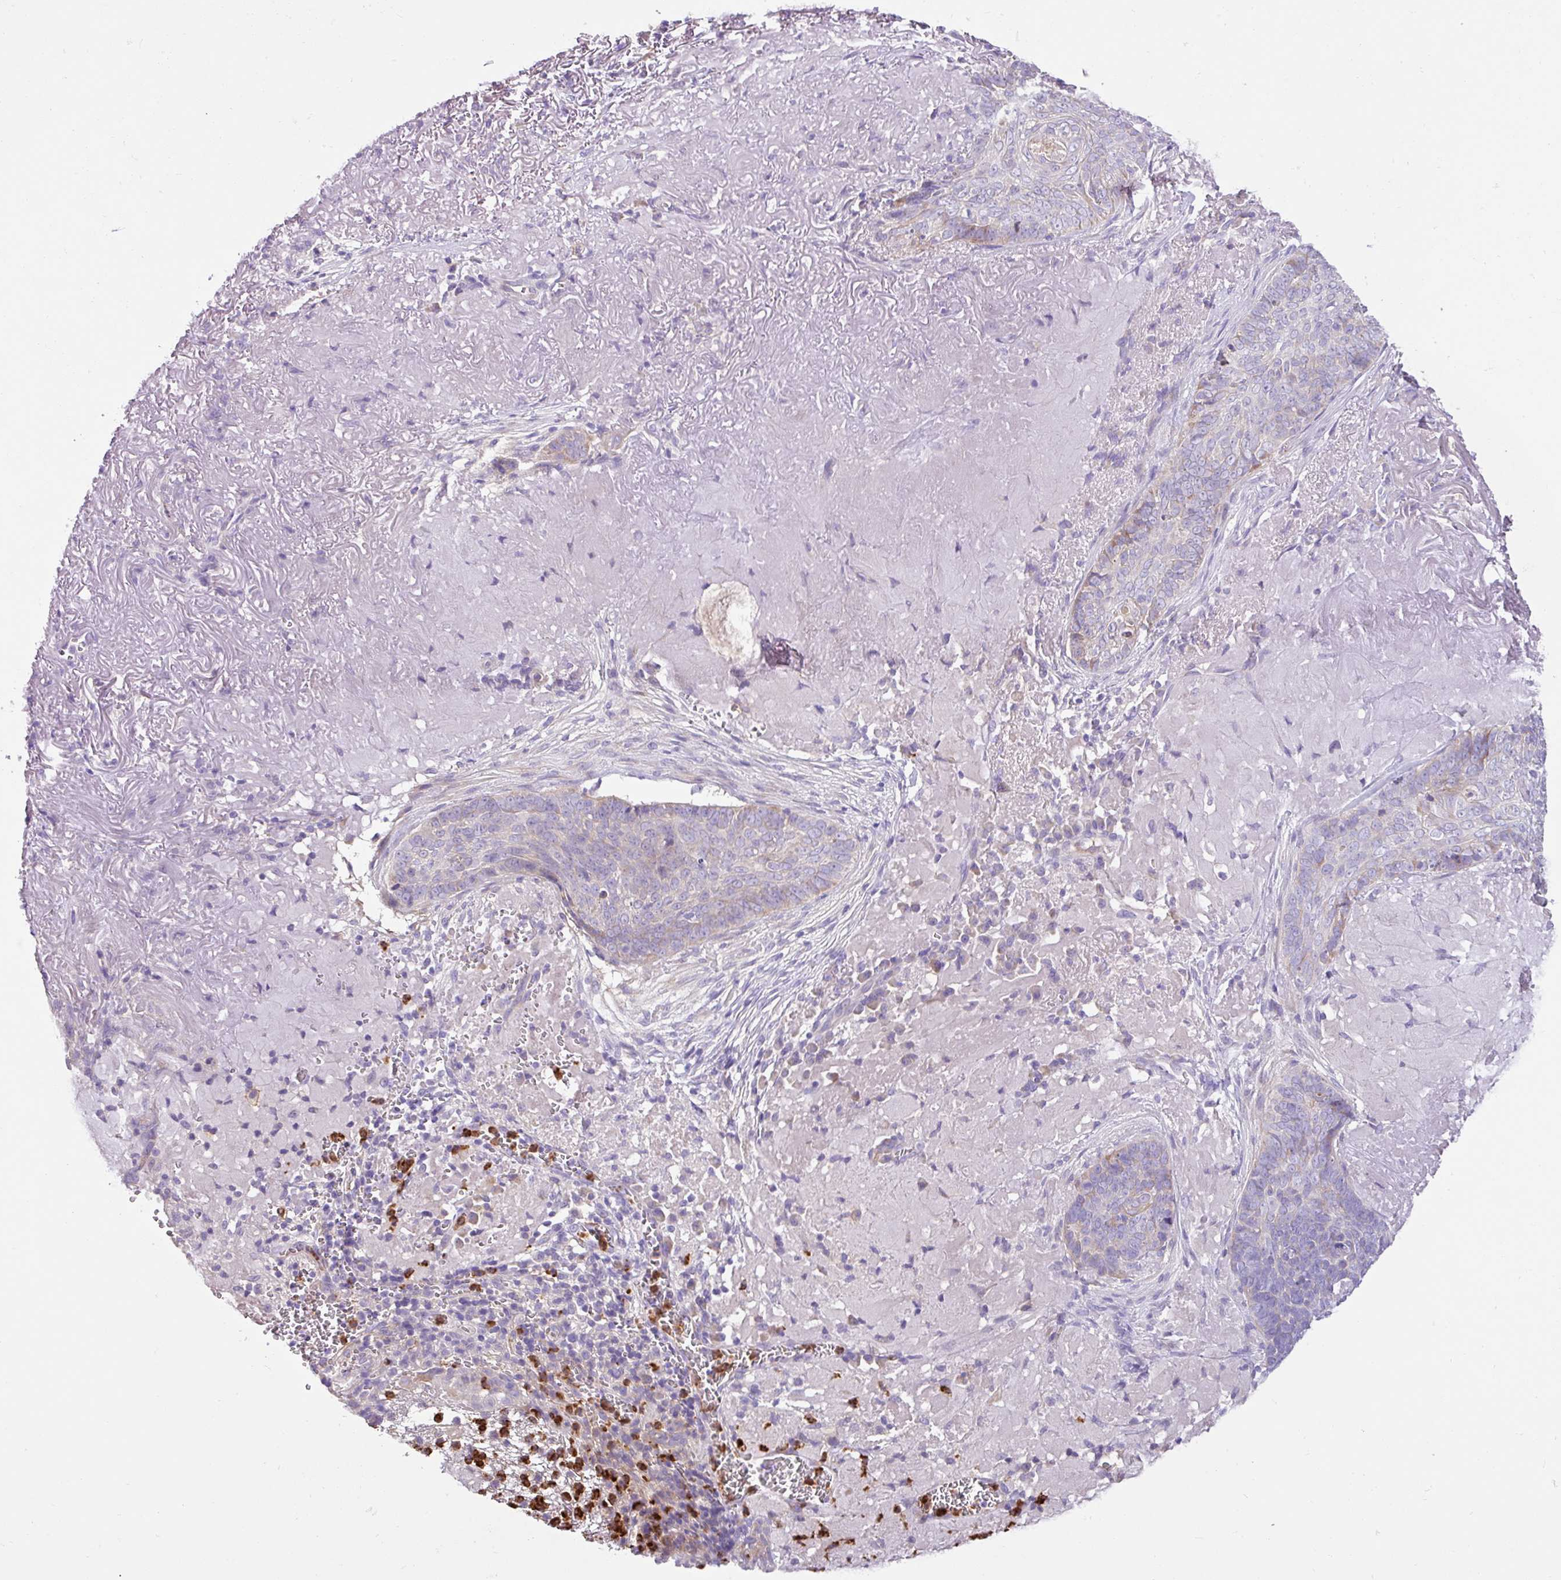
{"staining": {"intensity": "weak", "quantity": "<25%", "location": "cytoplasmic/membranous"}, "tissue": "skin cancer", "cell_type": "Tumor cells", "image_type": "cancer", "snomed": [{"axis": "morphology", "description": "Basal cell carcinoma"}, {"axis": "topography", "description": "Skin"}, {"axis": "topography", "description": "Skin of face"}], "caption": "Human basal cell carcinoma (skin) stained for a protein using IHC reveals no staining in tumor cells.", "gene": "CRISP3", "patient": {"sex": "female", "age": 95}}